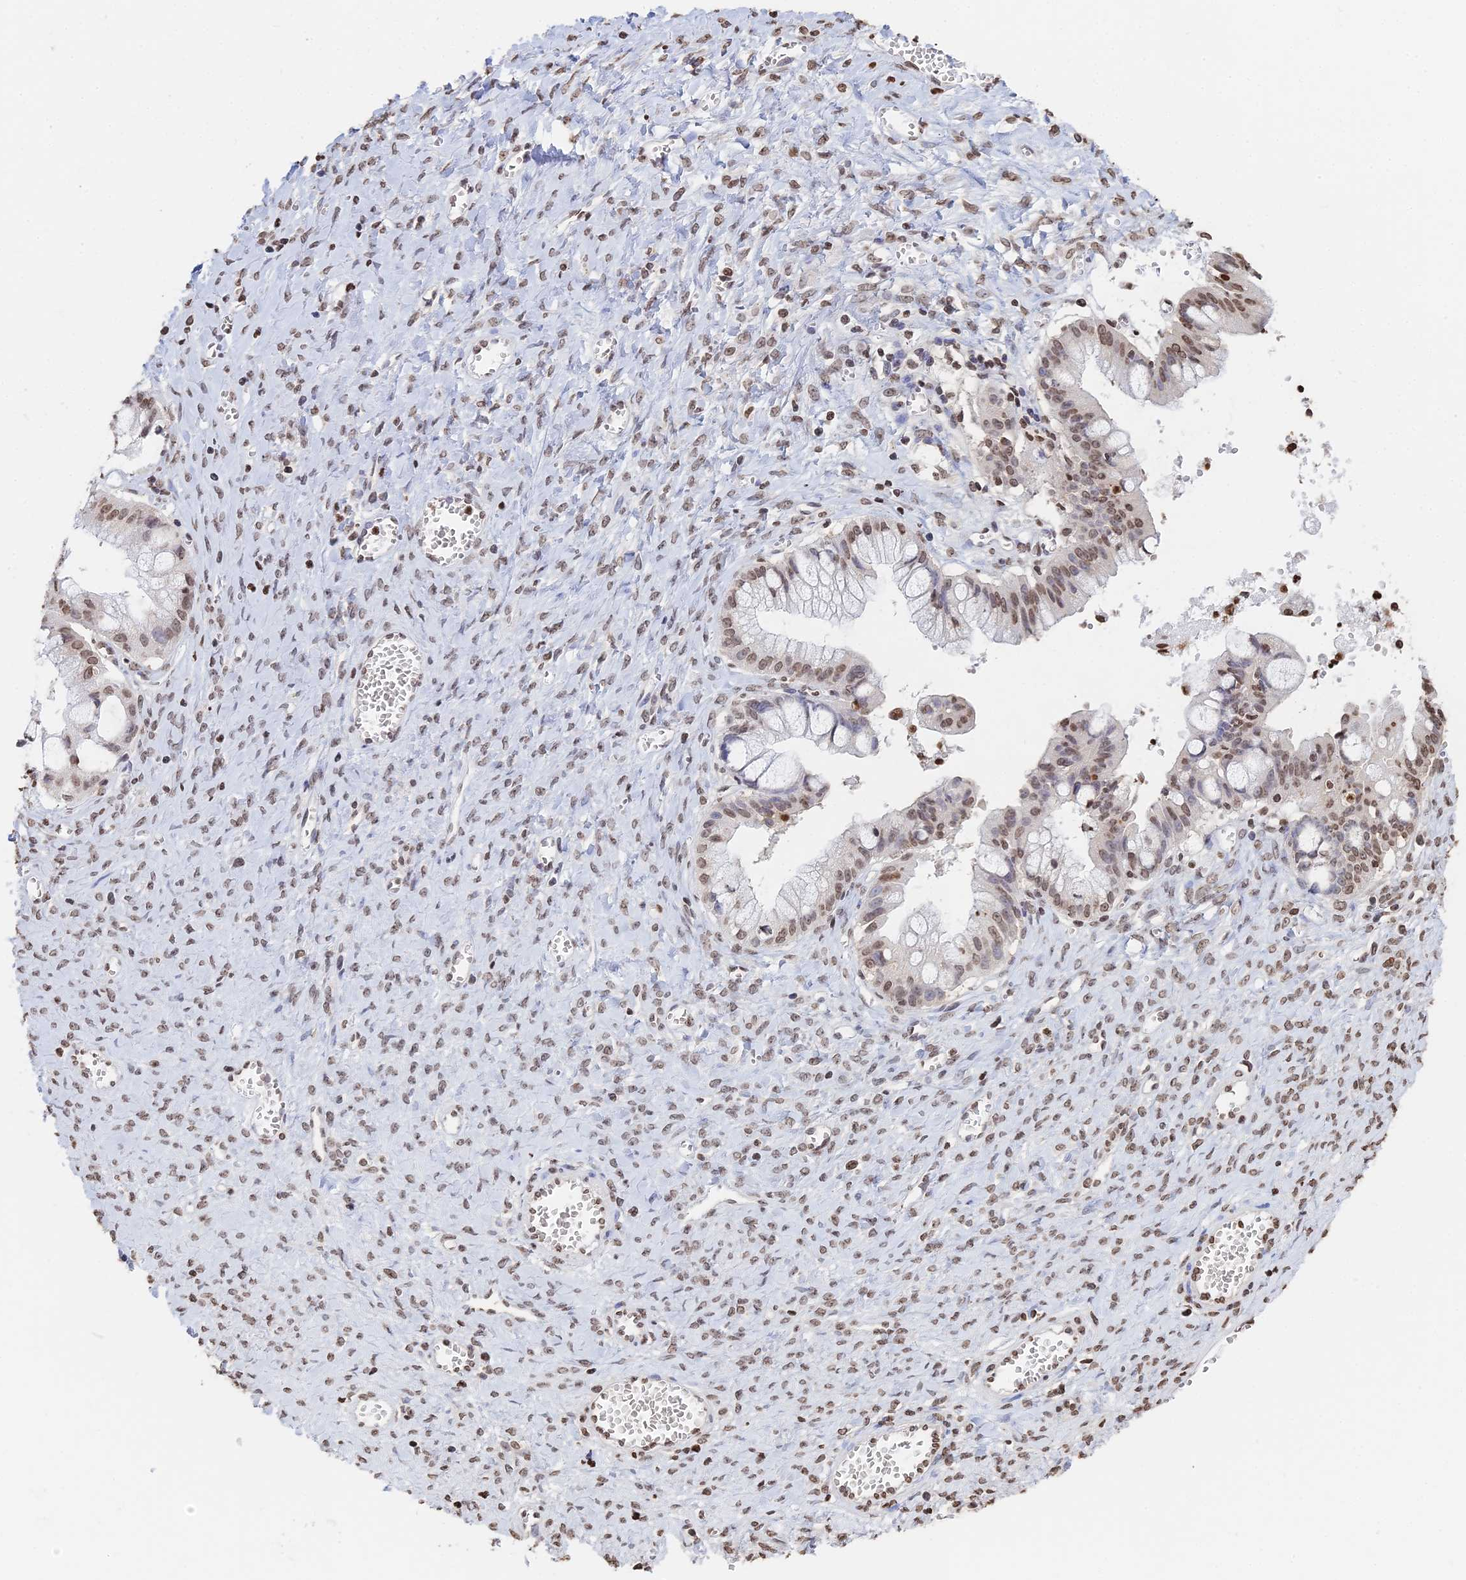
{"staining": {"intensity": "moderate", "quantity": ">75%", "location": "nuclear"}, "tissue": "ovarian cancer", "cell_type": "Tumor cells", "image_type": "cancer", "snomed": [{"axis": "morphology", "description": "Cystadenocarcinoma, mucinous, NOS"}, {"axis": "topography", "description": "Ovary"}], "caption": "Ovarian cancer (mucinous cystadenocarcinoma) stained with IHC reveals moderate nuclear expression in about >75% of tumor cells.", "gene": "GBP3", "patient": {"sex": "female", "age": 70}}